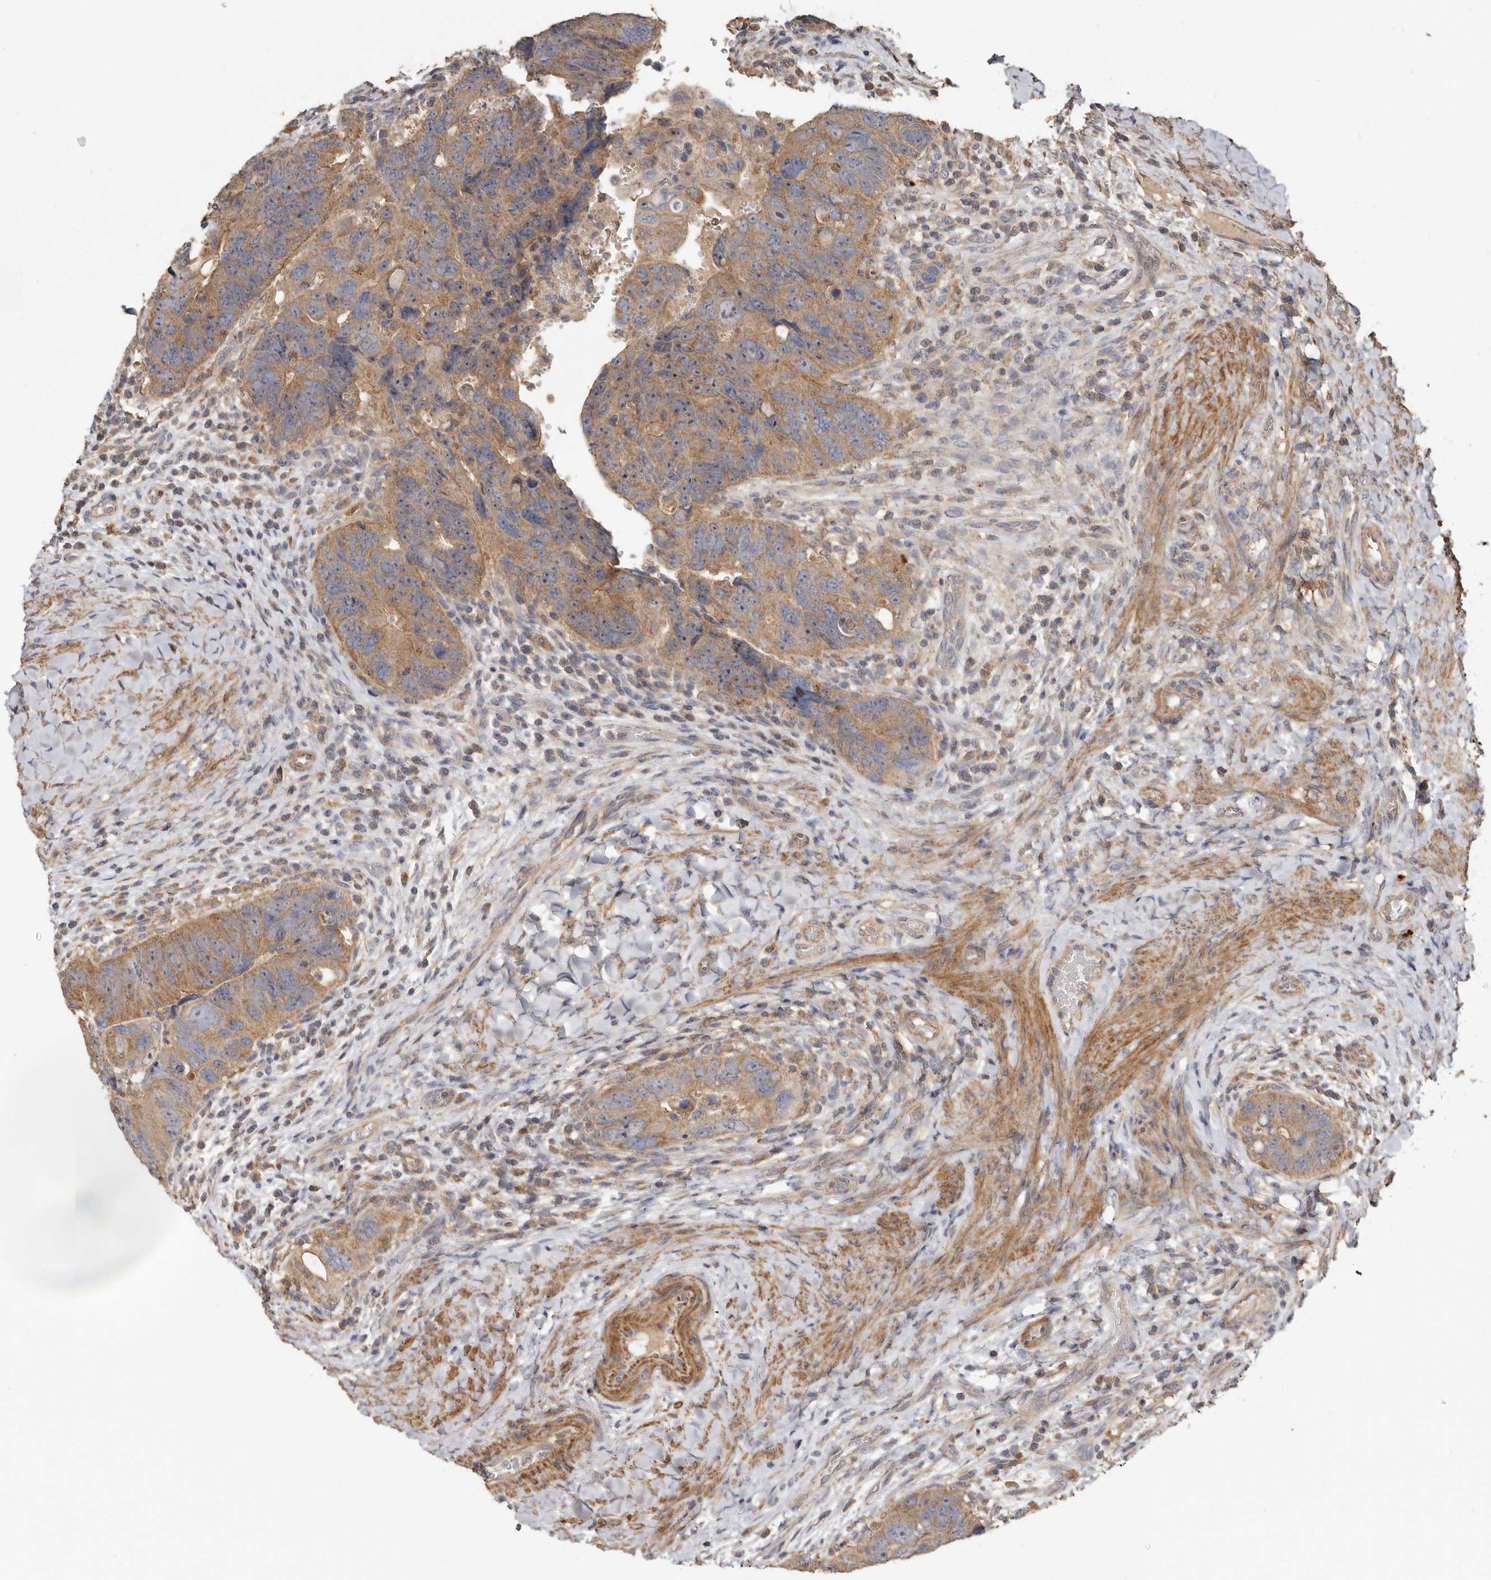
{"staining": {"intensity": "moderate", "quantity": ">75%", "location": "cytoplasmic/membranous"}, "tissue": "colorectal cancer", "cell_type": "Tumor cells", "image_type": "cancer", "snomed": [{"axis": "morphology", "description": "Adenocarcinoma, NOS"}, {"axis": "topography", "description": "Rectum"}], "caption": "The image displays immunohistochemical staining of colorectal adenocarcinoma. There is moderate cytoplasmic/membranous staining is present in approximately >75% of tumor cells.", "gene": "RWDD1", "patient": {"sex": "male", "age": 59}}